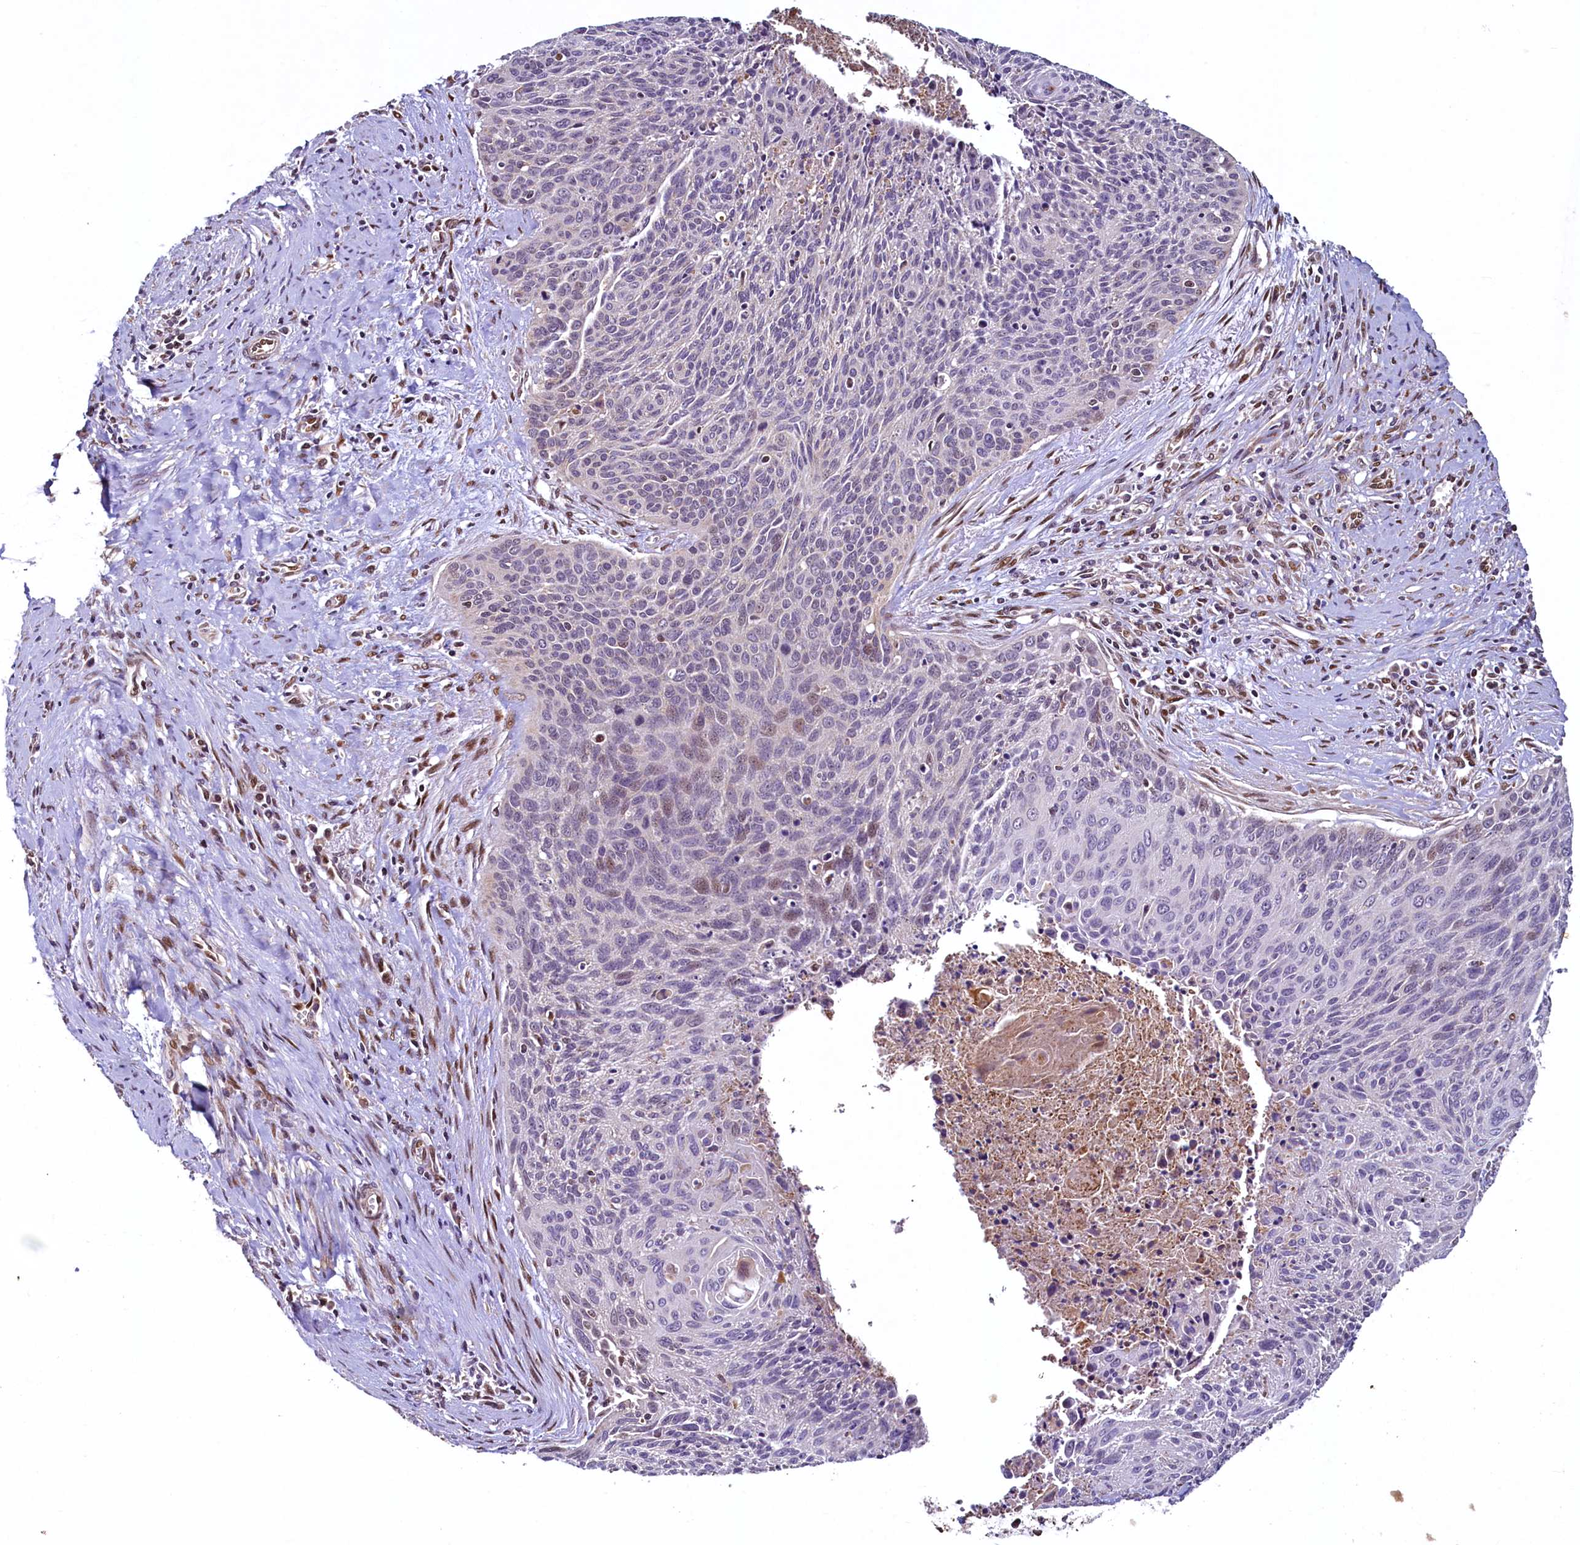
{"staining": {"intensity": "weak", "quantity": "<25%", "location": "nuclear"}, "tissue": "cervical cancer", "cell_type": "Tumor cells", "image_type": "cancer", "snomed": [{"axis": "morphology", "description": "Squamous cell carcinoma, NOS"}, {"axis": "topography", "description": "Cervix"}], "caption": "The IHC image has no significant expression in tumor cells of cervical cancer (squamous cell carcinoma) tissue. (IHC, brightfield microscopy, high magnification).", "gene": "ZNF577", "patient": {"sex": "female", "age": 55}}